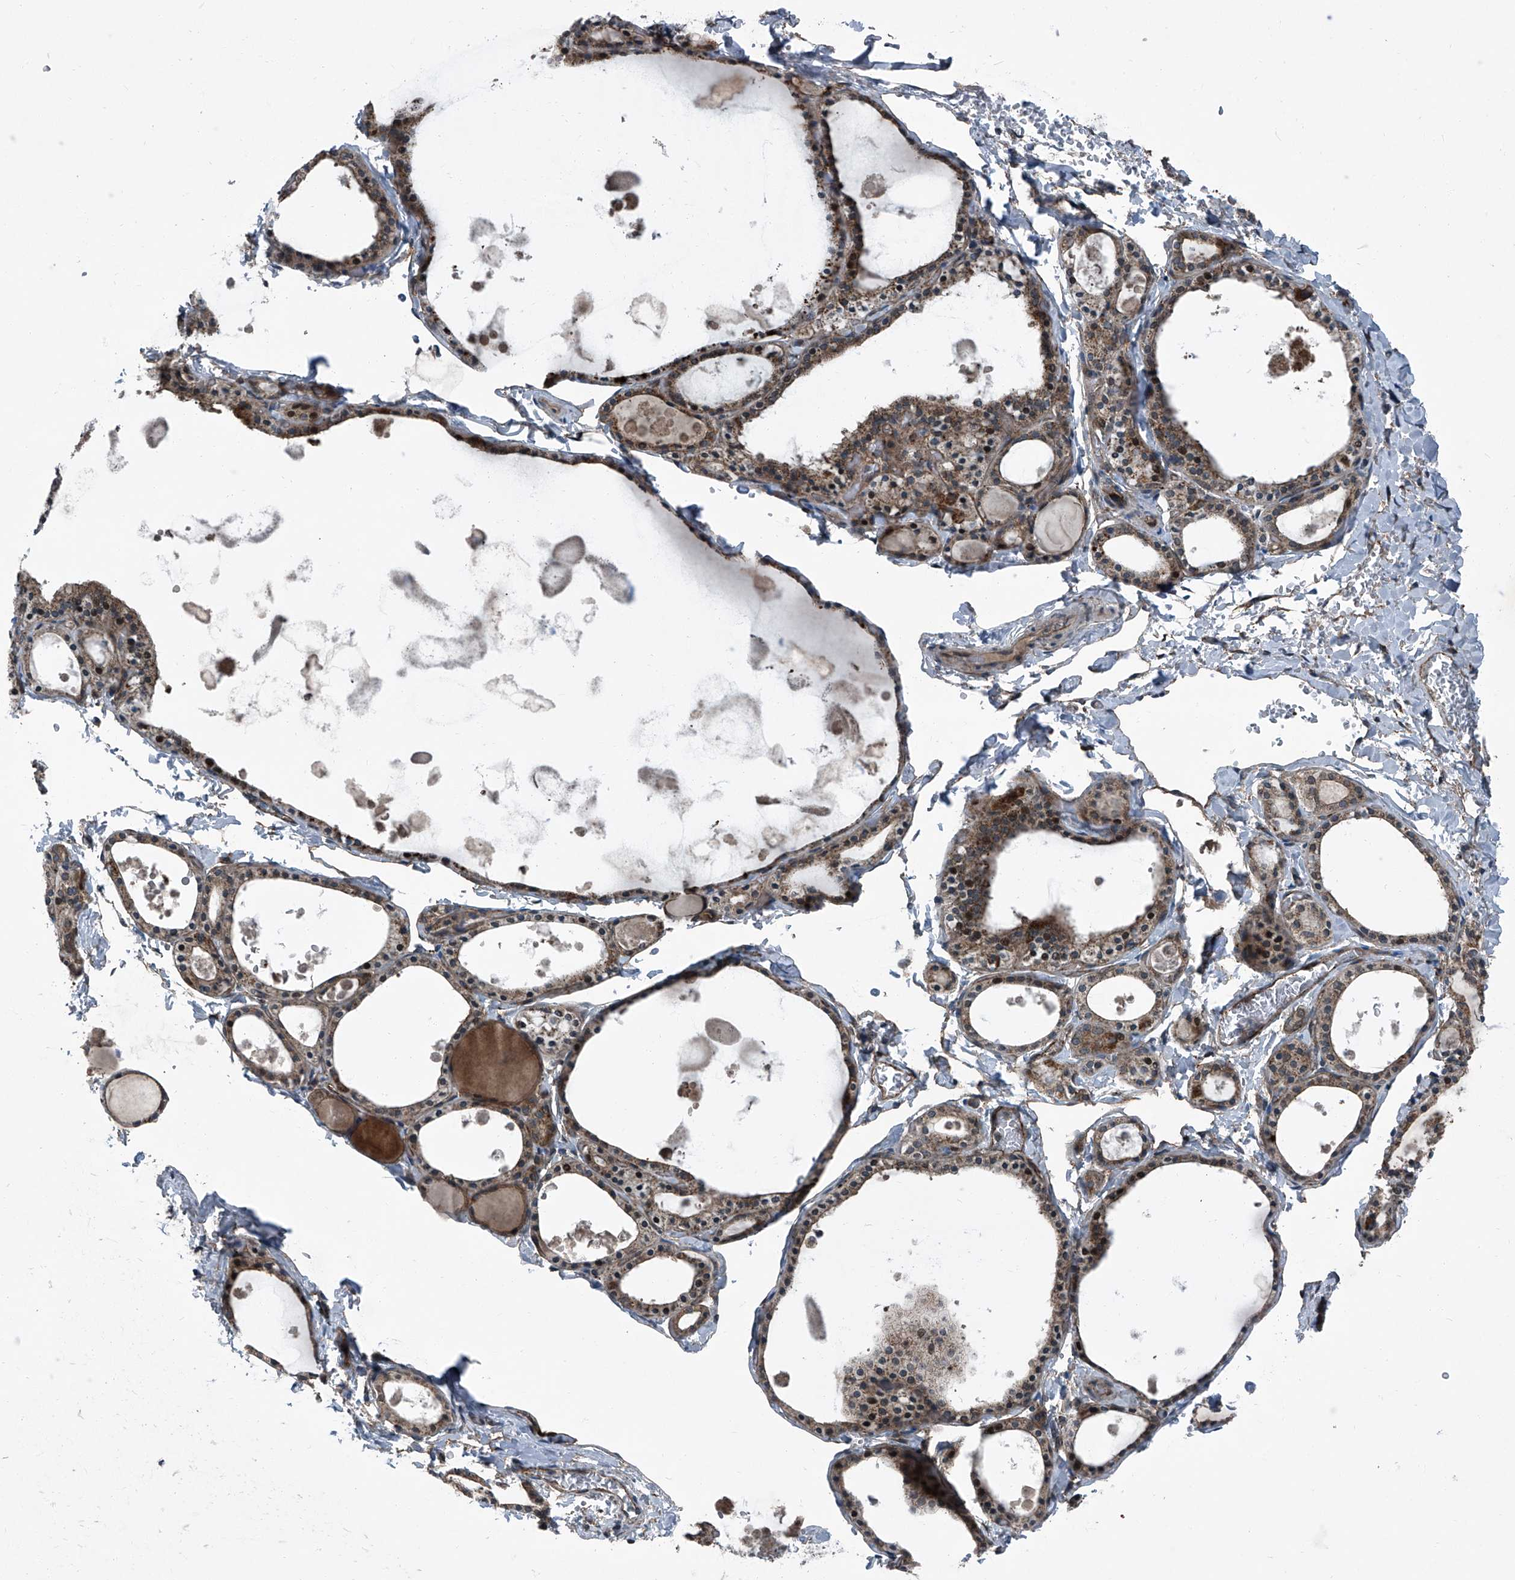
{"staining": {"intensity": "moderate", "quantity": ">75%", "location": "cytoplasmic/membranous"}, "tissue": "thyroid gland", "cell_type": "Glandular cells", "image_type": "normal", "snomed": [{"axis": "morphology", "description": "Normal tissue, NOS"}, {"axis": "topography", "description": "Thyroid gland"}], "caption": "There is medium levels of moderate cytoplasmic/membranous expression in glandular cells of unremarkable thyroid gland, as demonstrated by immunohistochemical staining (brown color).", "gene": "SENP2", "patient": {"sex": "male", "age": 56}}